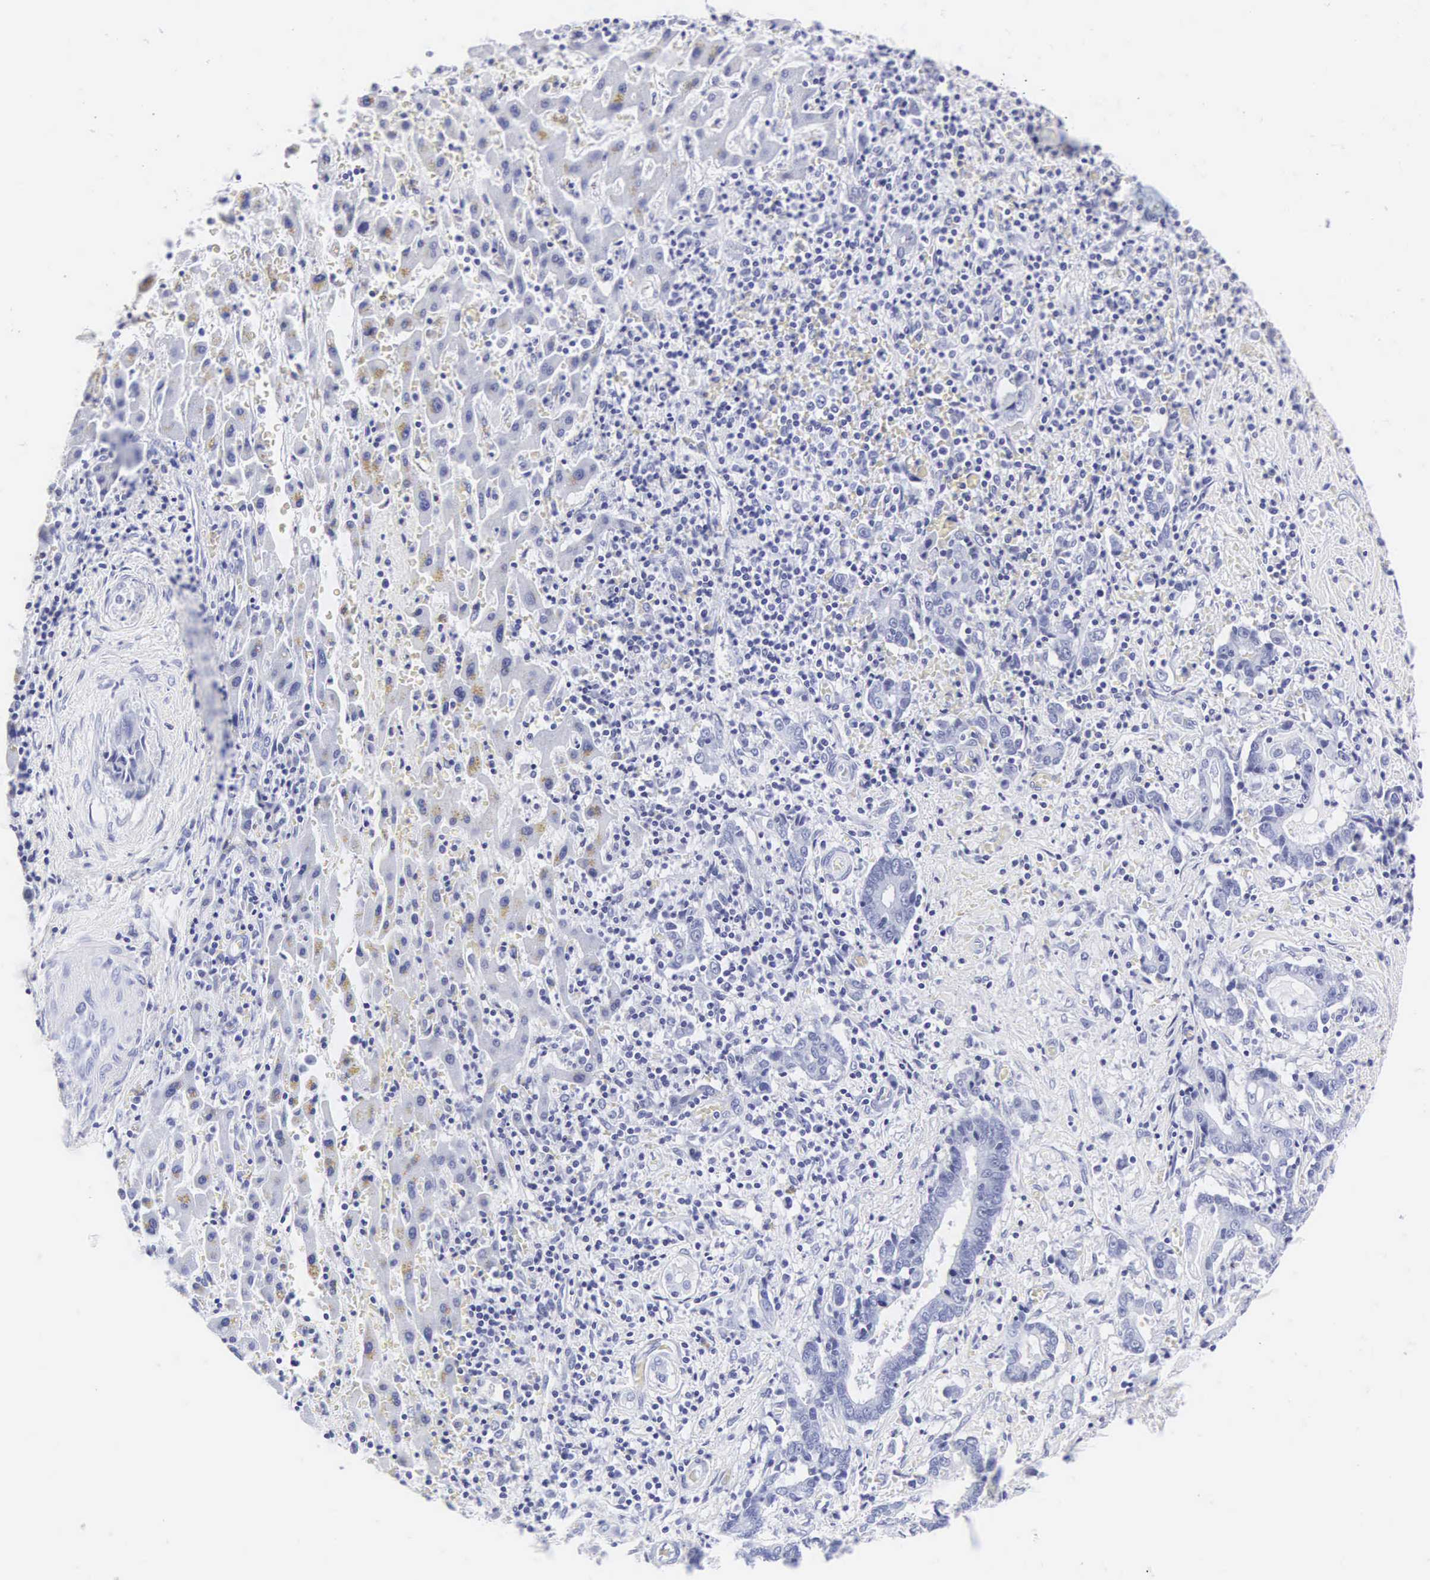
{"staining": {"intensity": "negative", "quantity": "none", "location": "none"}, "tissue": "liver cancer", "cell_type": "Tumor cells", "image_type": "cancer", "snomed": [{"axis": "morphology", "description": "Cholangiocarcinoma"}, {"axis": "topography", "description": "Liver"}], "caption": "Protein analysis of liver cholangiocarcinoma displays no significant staining in tumor cells.", "gene": "INS", "patient": {"sex": "male", "age": 57}}